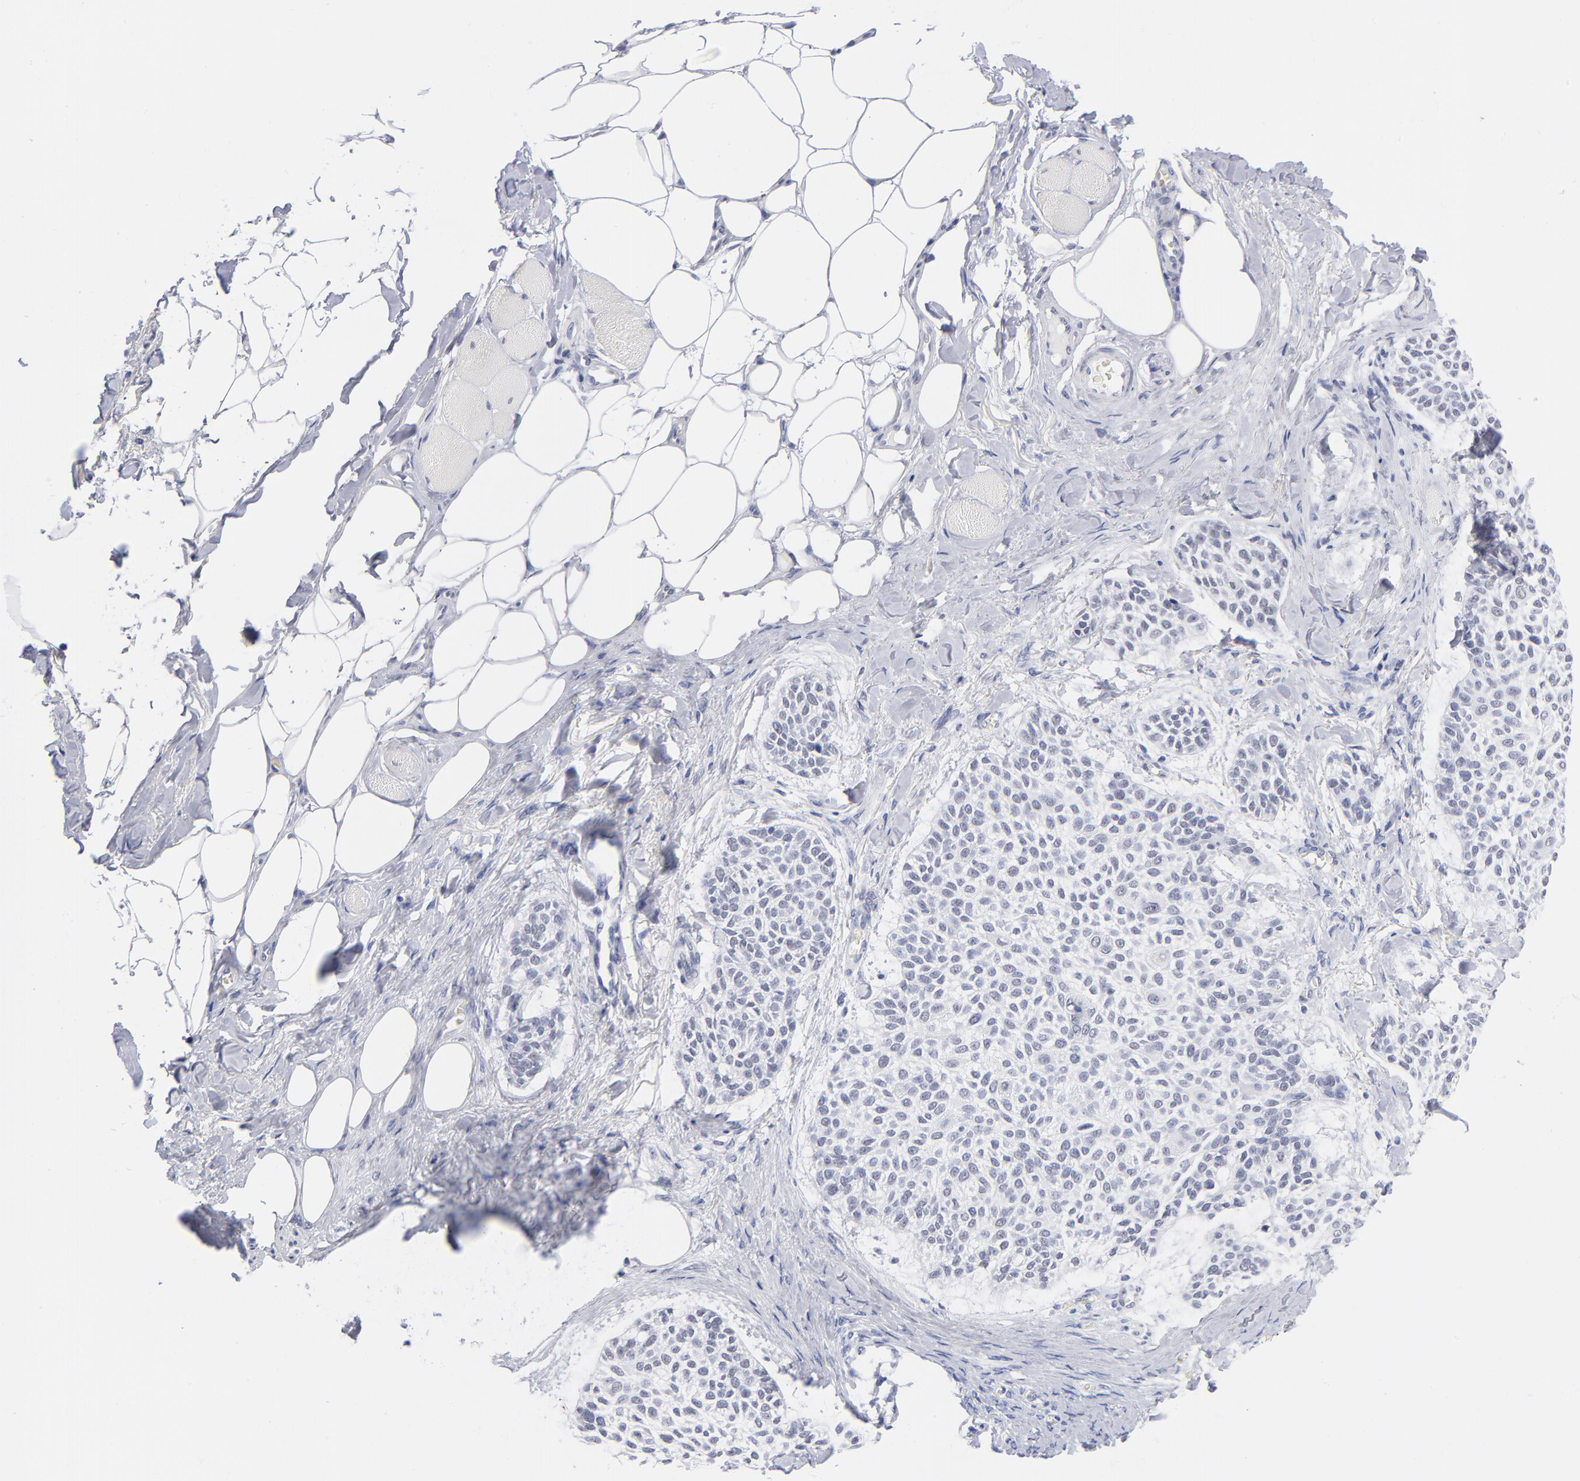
{"staining": {"intensity": "negative", "quantity": "none", "location": "none"}, "tissue": "skin cancer", "cell_type": "Tumor cells", "image_type": "cancer", "snomed": [{"axis": "morphology", "description": "Normal tissue, NOS"}, {"axis": "morphology", "description": "Basal cell carcinoma"}, {"axis": "topography", "description": "Skin"}], "caption": "Immunohistochemistry of basal cell carcinoma (skin) reveals no positivity in tumor cells.", "gene": "SNRPB", "patient": {"sex": "female", "age": 70}}